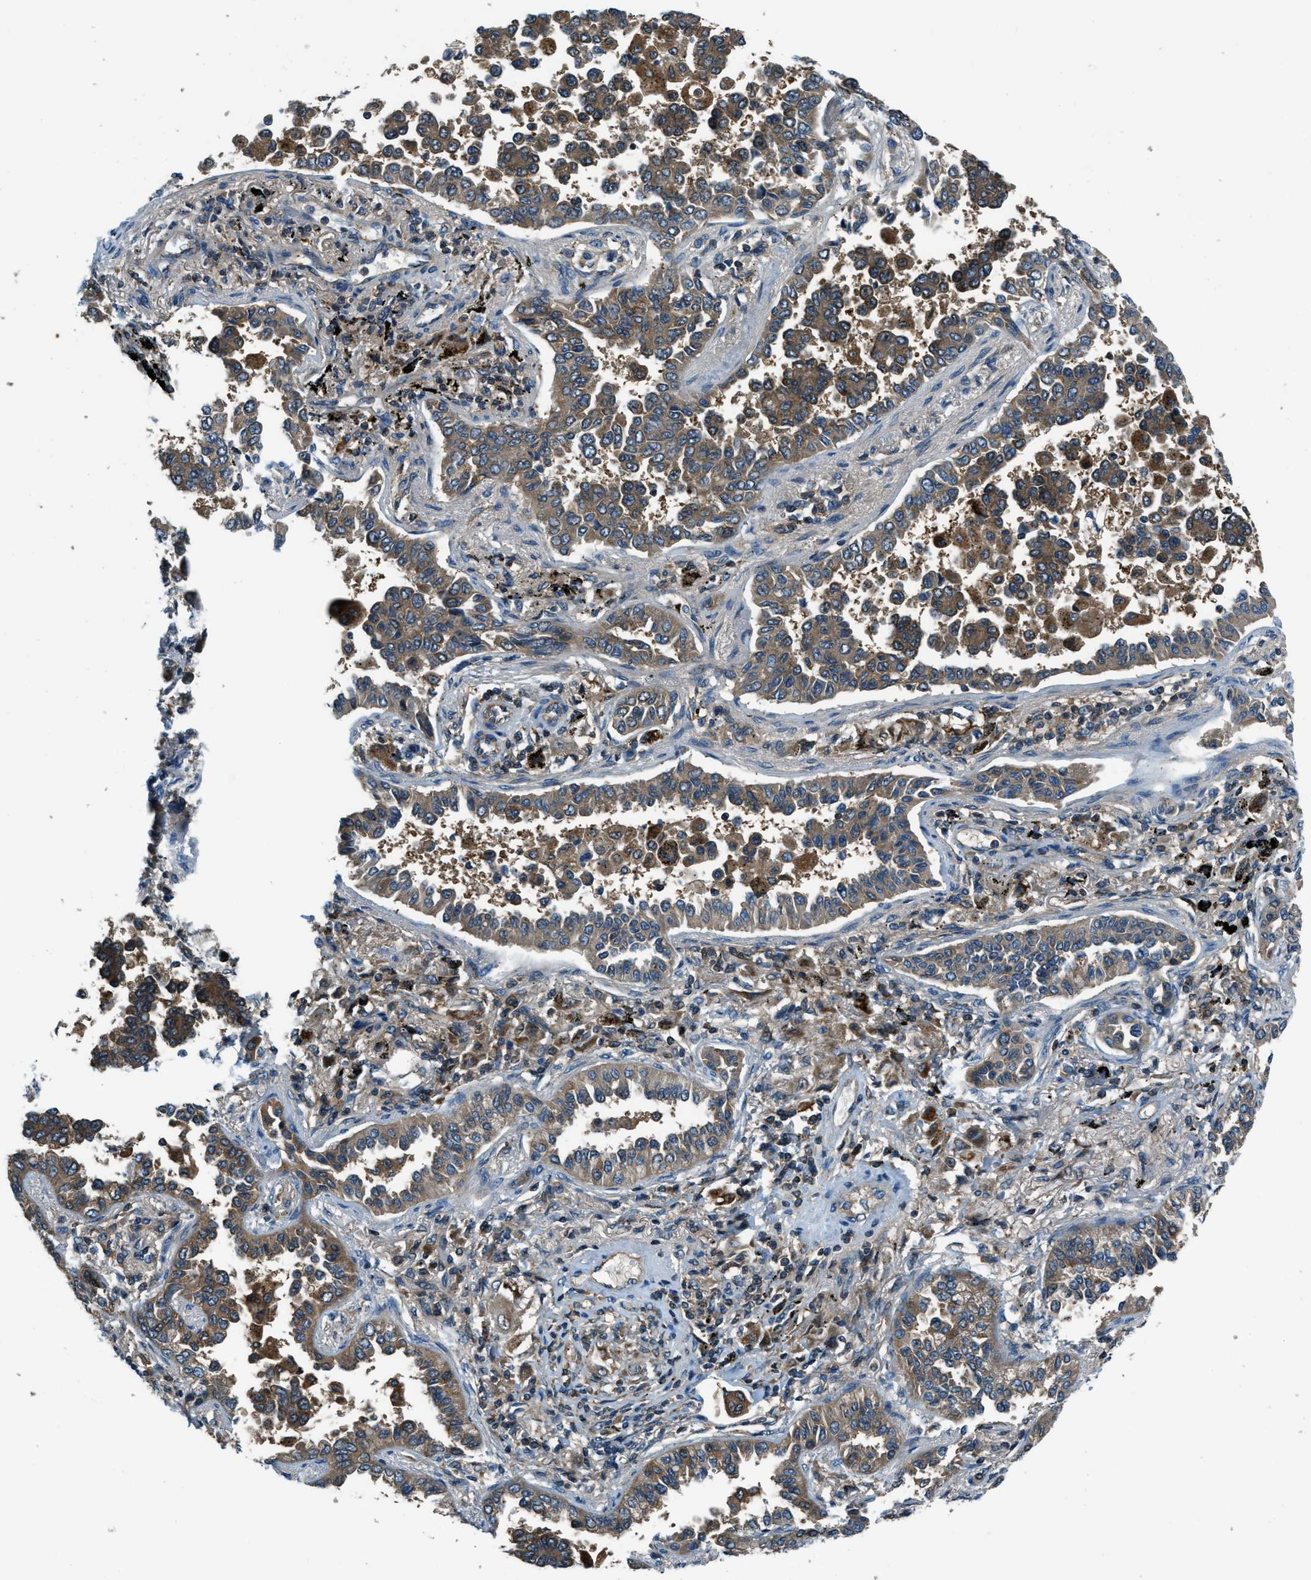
{"staining": {"intensity": "moderate", "quantity": ">75%", "location": "cytoplasmic/membranous"}, "tissue": "lung cancer", "cell_type": "Tumor cells", "image_type": "cancer", "snomed": [{"axis": "morphology", "description": "Normal tissue, NOS"}, {"axis": "morphology", "description": "Adenocarcinoma, NOS"}, {"axis": "topography", "description": "Lung"}], "caption": "Immunohistochemical staining of human lung cancer (adenocarcinoma) displays medium levels of moderate cytoplasmic/membranous protein positivity in about >75% of tumor cells.", "gene": "HEBP2", "patient": {"sex": "male", "age": 59}}